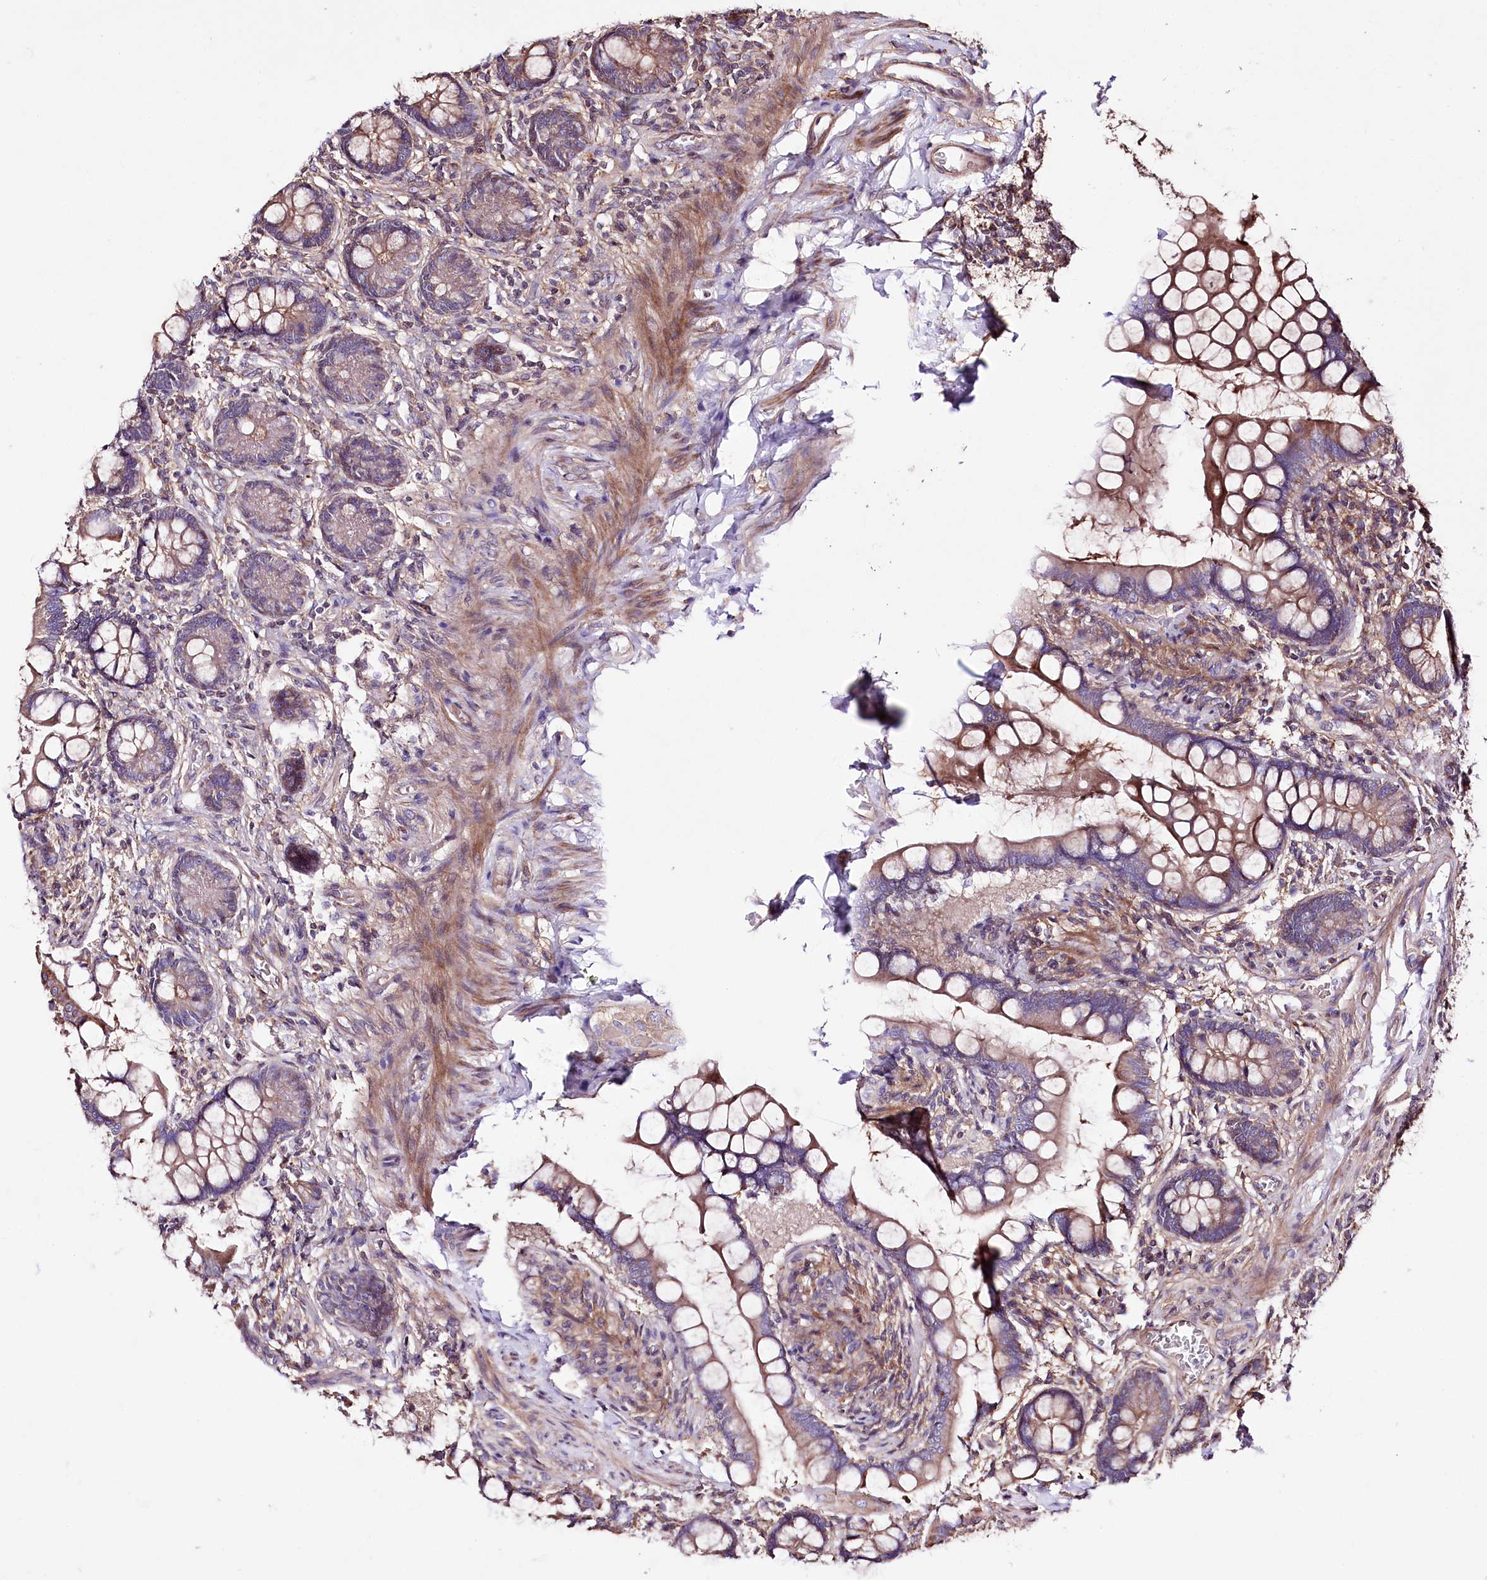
{"staining": {"intensity": "moderate", "quantity": ">75%", "location": "cytoplasmic/membranous"}, "tissue": "small intestine", "cell_type": "Glandular cells", "image_type": "normal", "snomed": [{"axis": "morphology", "description": "Normal tissue, NOS"}, {"axis": "topography", "description": "Small intestine"}], "caption": "Protein expression analysis of unremarkable small intestine exhibits moderate cytoplasmic/membranous staining in about >75% of glandular cells.", "gene": "WWC1", "patient": {"sex": "male", "age": 52}}